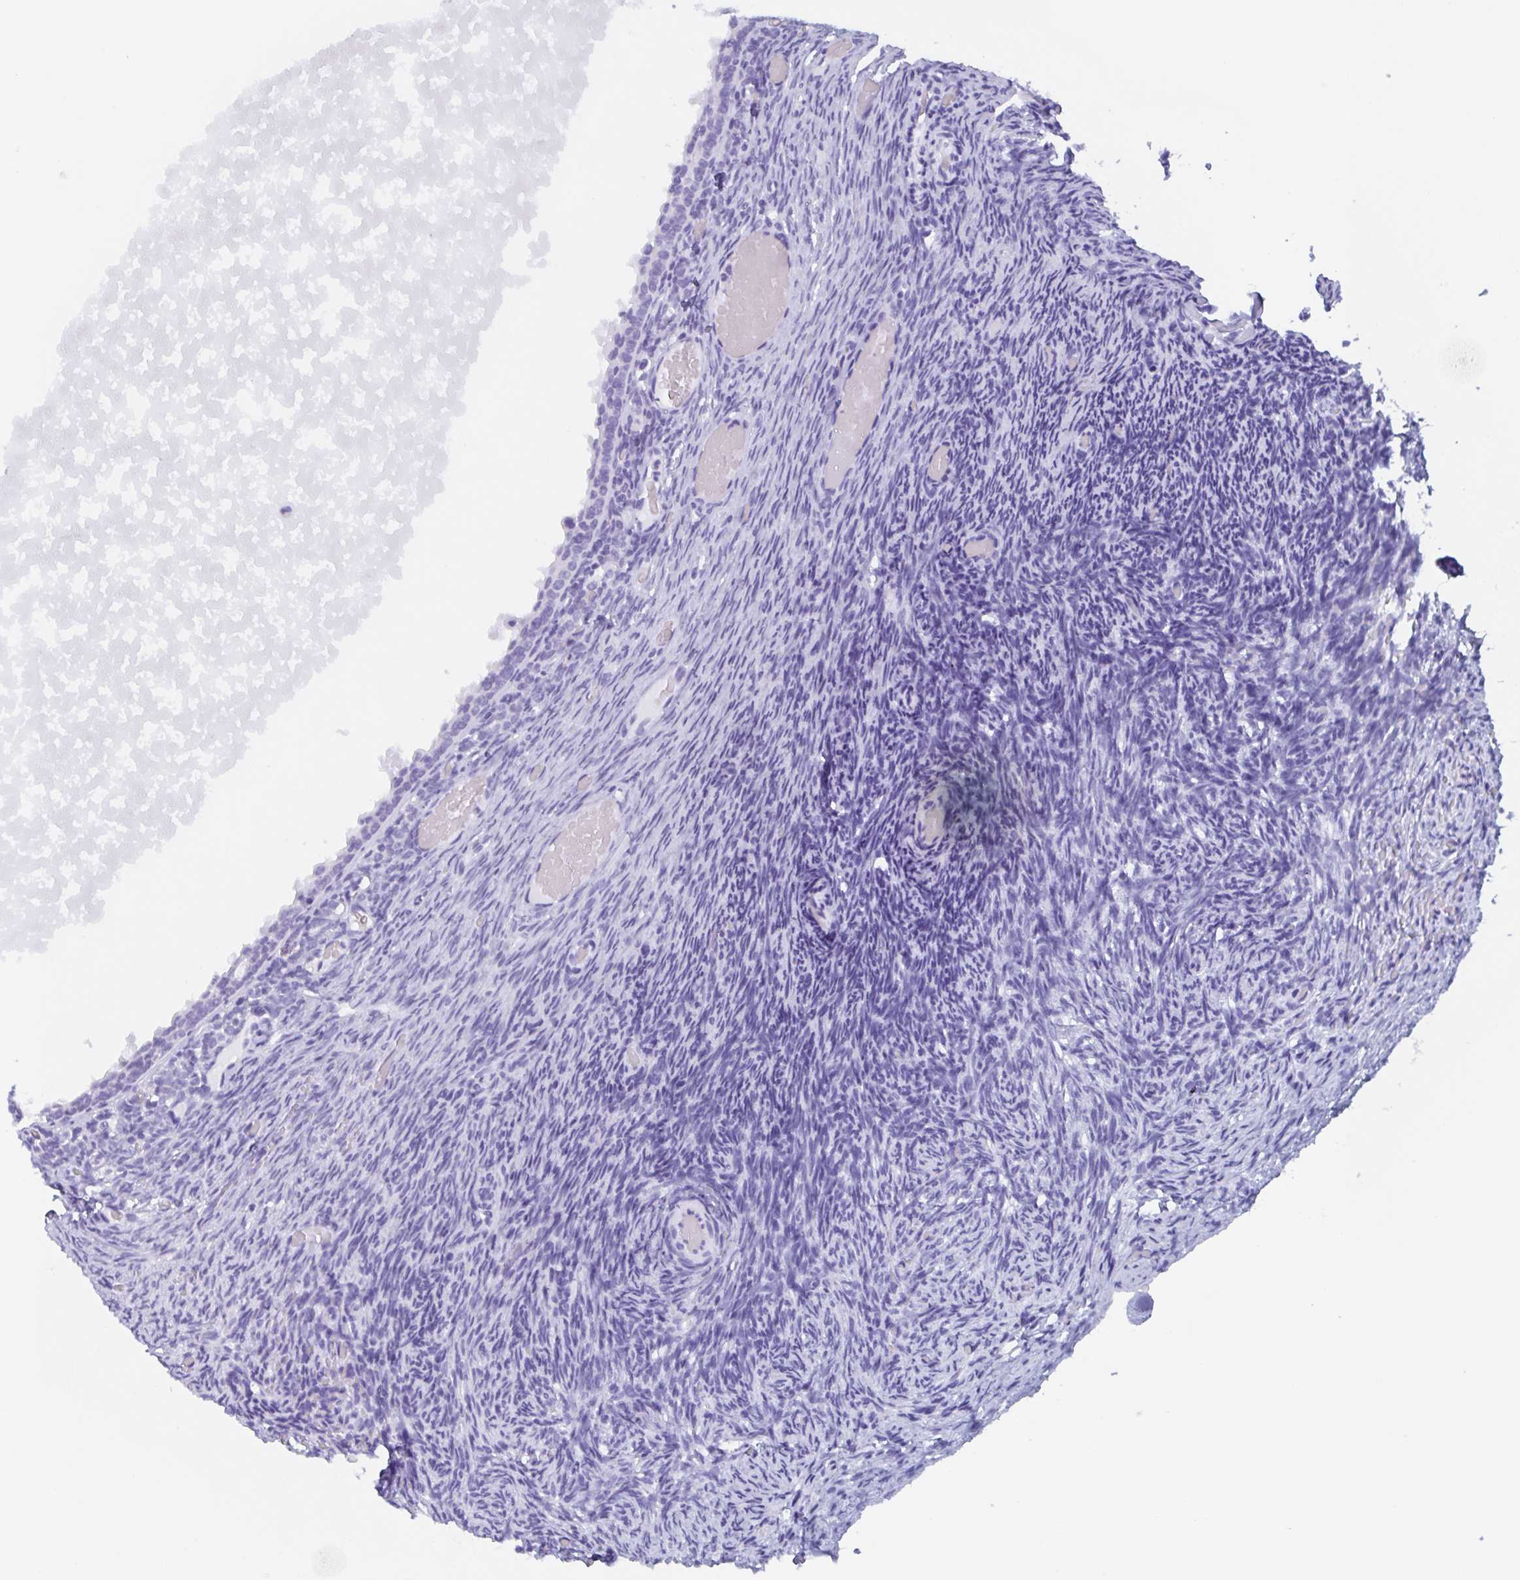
{"staining": {"intensity": "negative", "quantity": "none", "location": "none"}, "tissue": "ovary", "cell_type": "Ovarian stroma cells", "image_type": "normal", "snomed": [{"axis": "morphology", "description": "Normal tissue, NOS"}, {"axis": "topography", "description": "Ovary"}], "caption": "Immunohistochemistry image of benign human ovary stained for a protein (brown), which reveals no expression in ovarian stroma cells.", "gene": "AGFG2", "patient": {"sex": "female", "age": 34}}